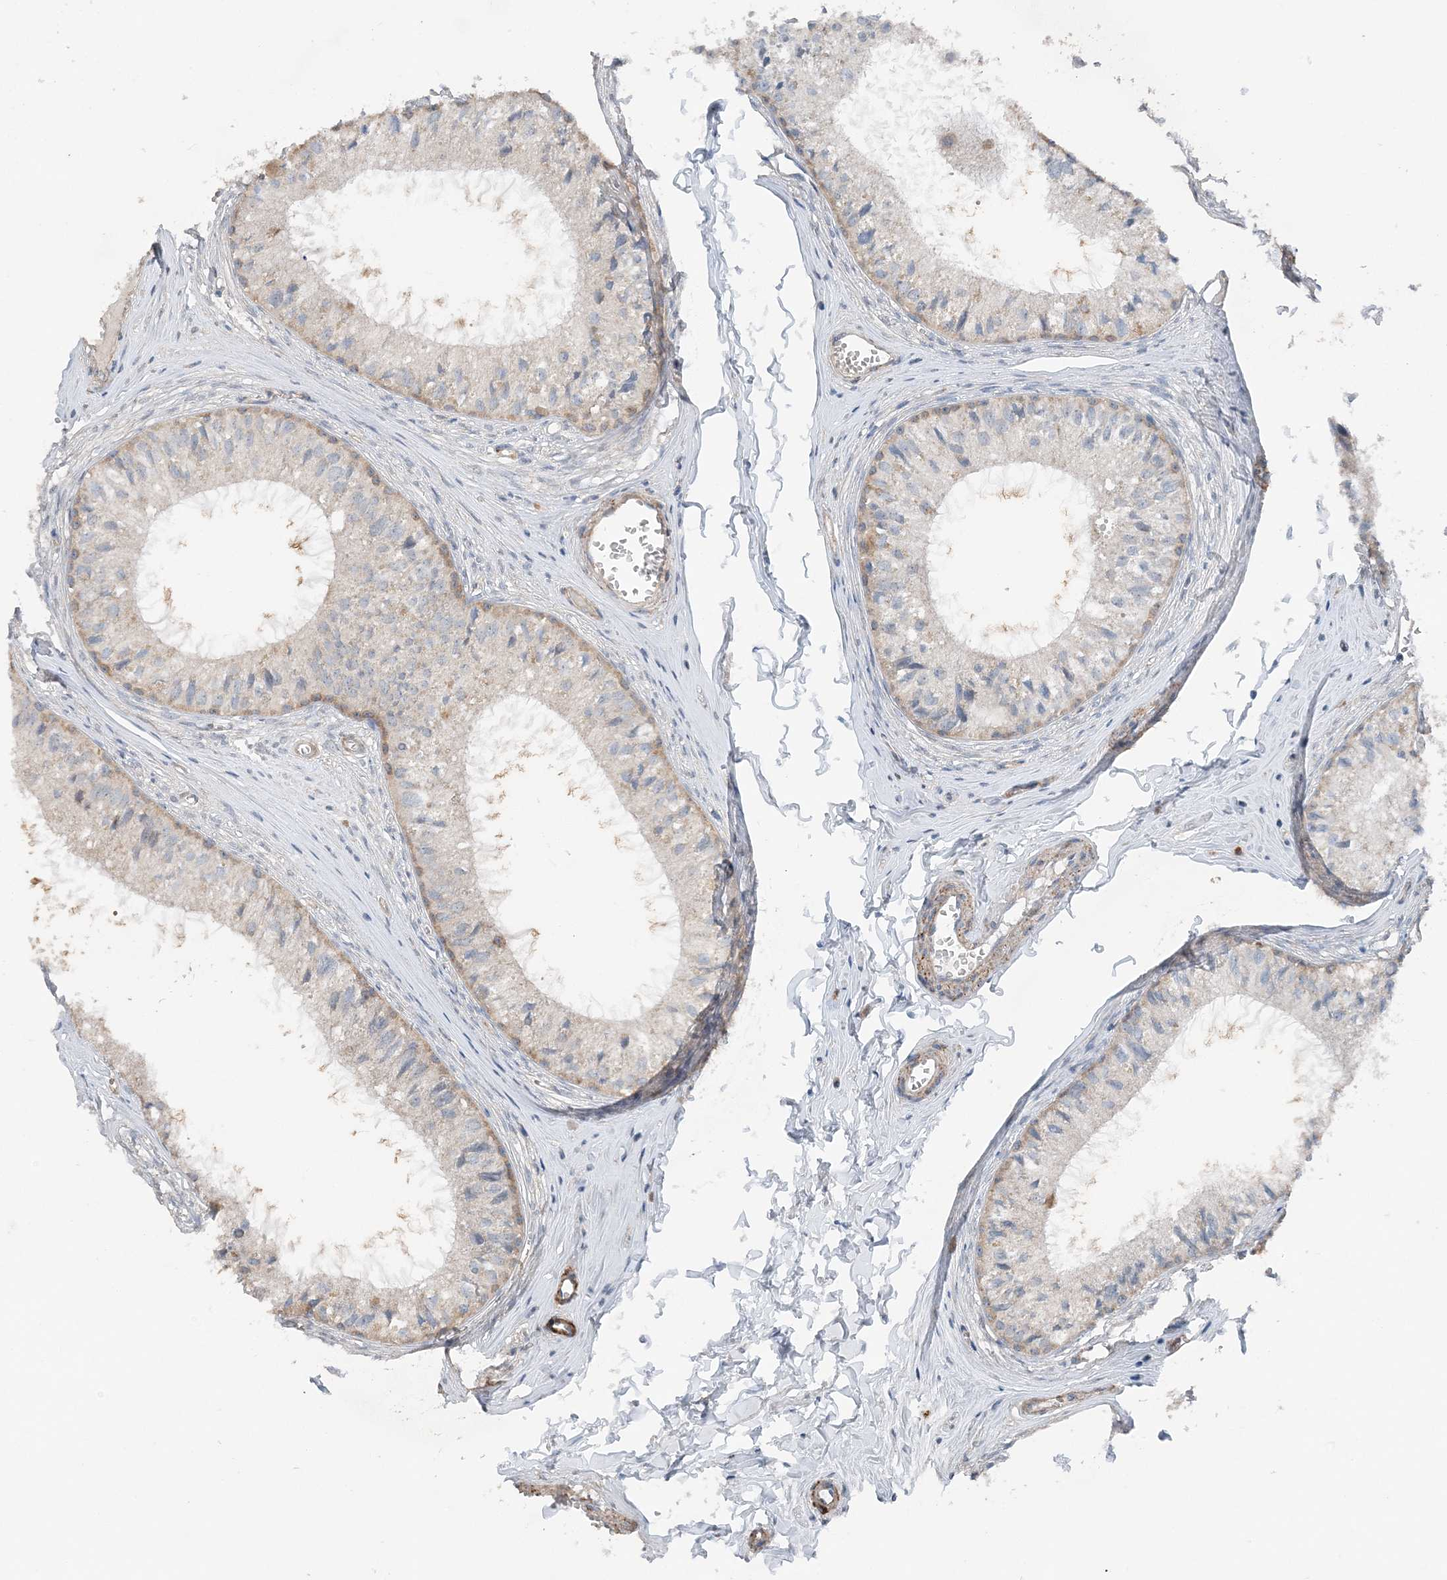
{"staining": {"intensity": "moderate", "quantity": "<25%", "location": "cytoplasmic/membranous"}, "tissue": "epididymis", "cell_type": "Glandular cells", "image_type": "normal", "snomed": [{"axis": "morphology", "description": "Normal tissue, NOS"}, {"axis": "topography", "description": "Epididymis"}], "caption": "IHC (DAB (3,3'-diaminobenzidine)) staining of benign epididymis demonstrates moderate cytoplasmic/membranous protein positivity in about <25% of glandular cells.", "gene": "SPRY2", "patient": {"sex": "male", "age": 36}}